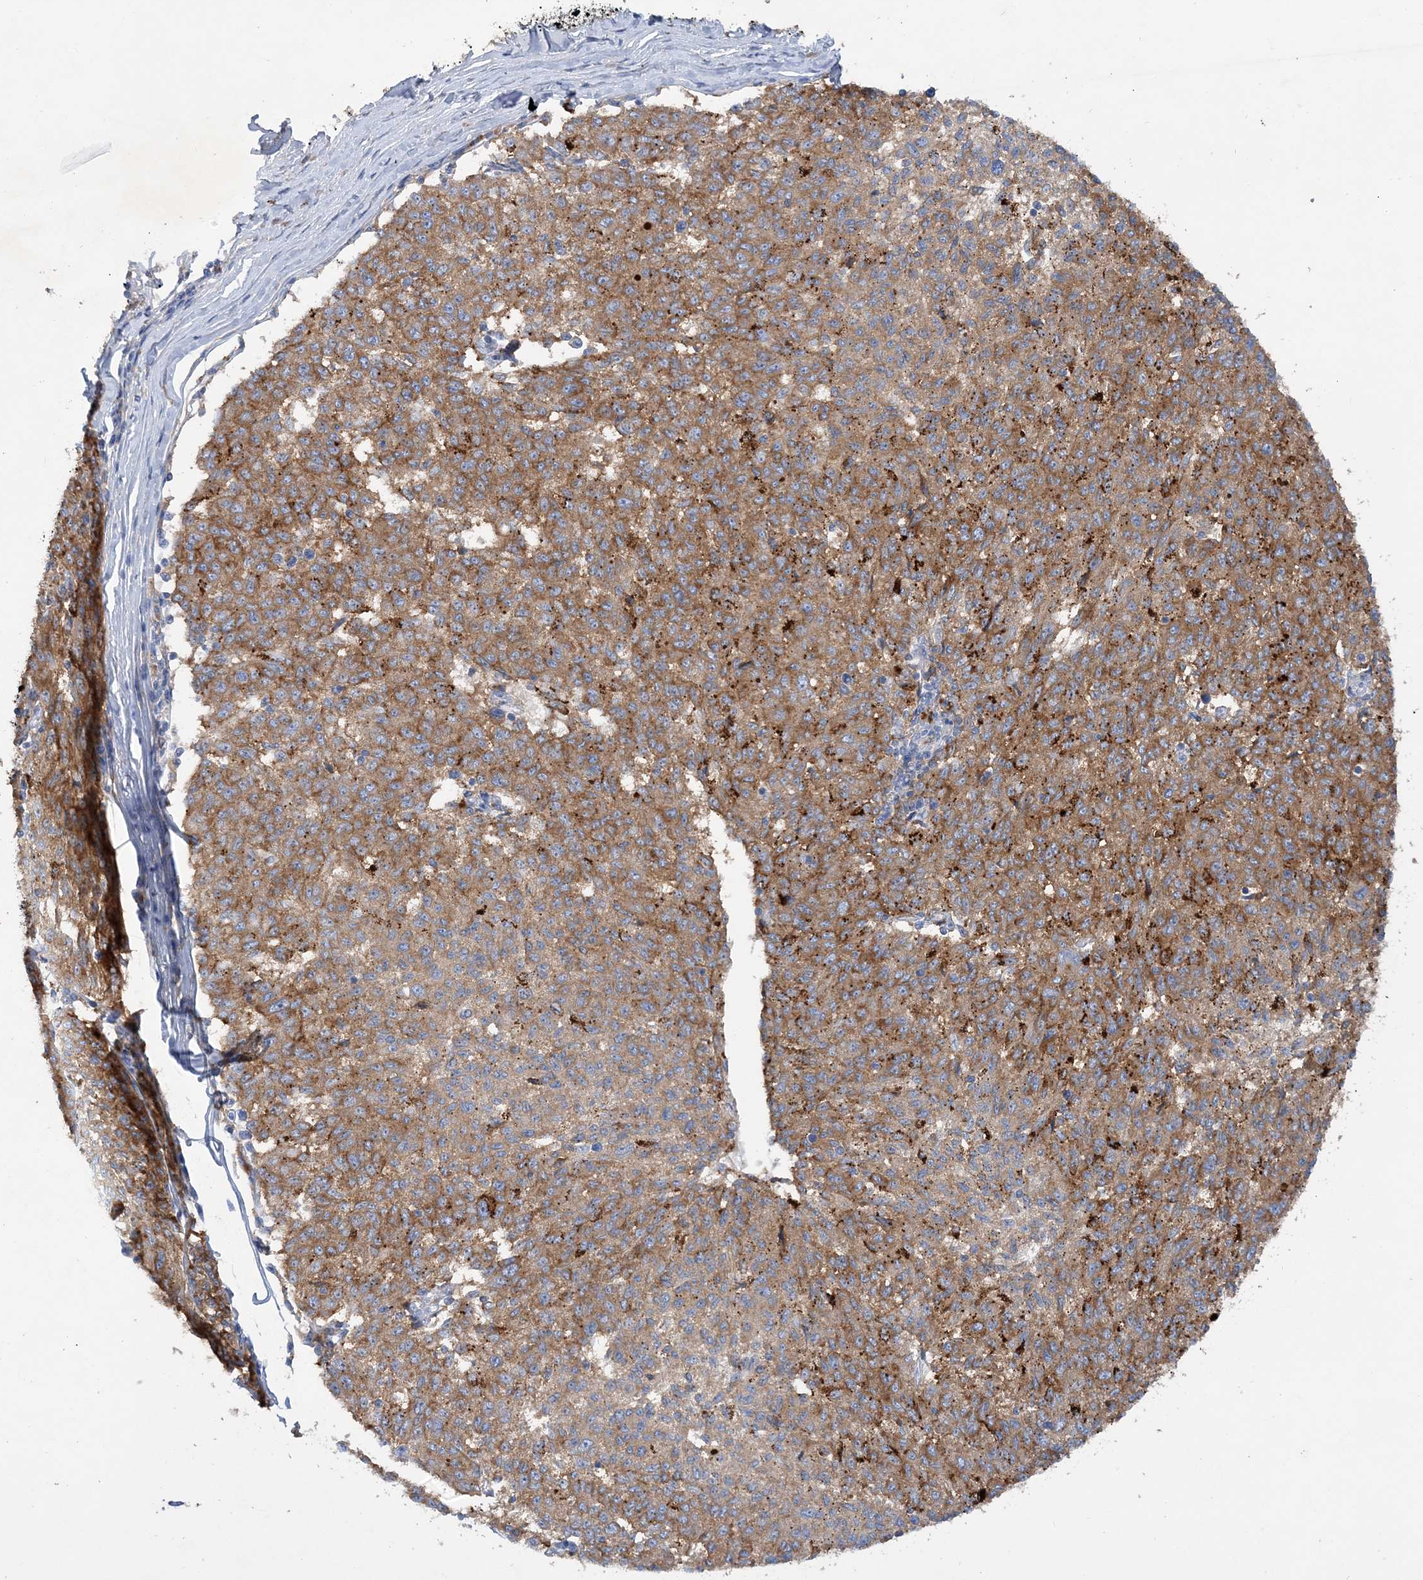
{"staining": {"intensity": "moderate", "quantity": ">75%", "location": "cytoplasmic/membranous"}, "tissue": "melanoma", "cell_type": "Tumor cells", "image_type": "cancer", "snomed": [{"axis": "morphology", "description": "Malignant melanoma, NOS"}, {"axis": "topography", "description": "Skin"}], "caption": "Human melanoma stained with a brown dye shows moderate cytoplasmic/membranous positive expression in approximately >75% of tumor cells.", "gene": "GRINA", "patient": {"sex": "female", "age": 72}}